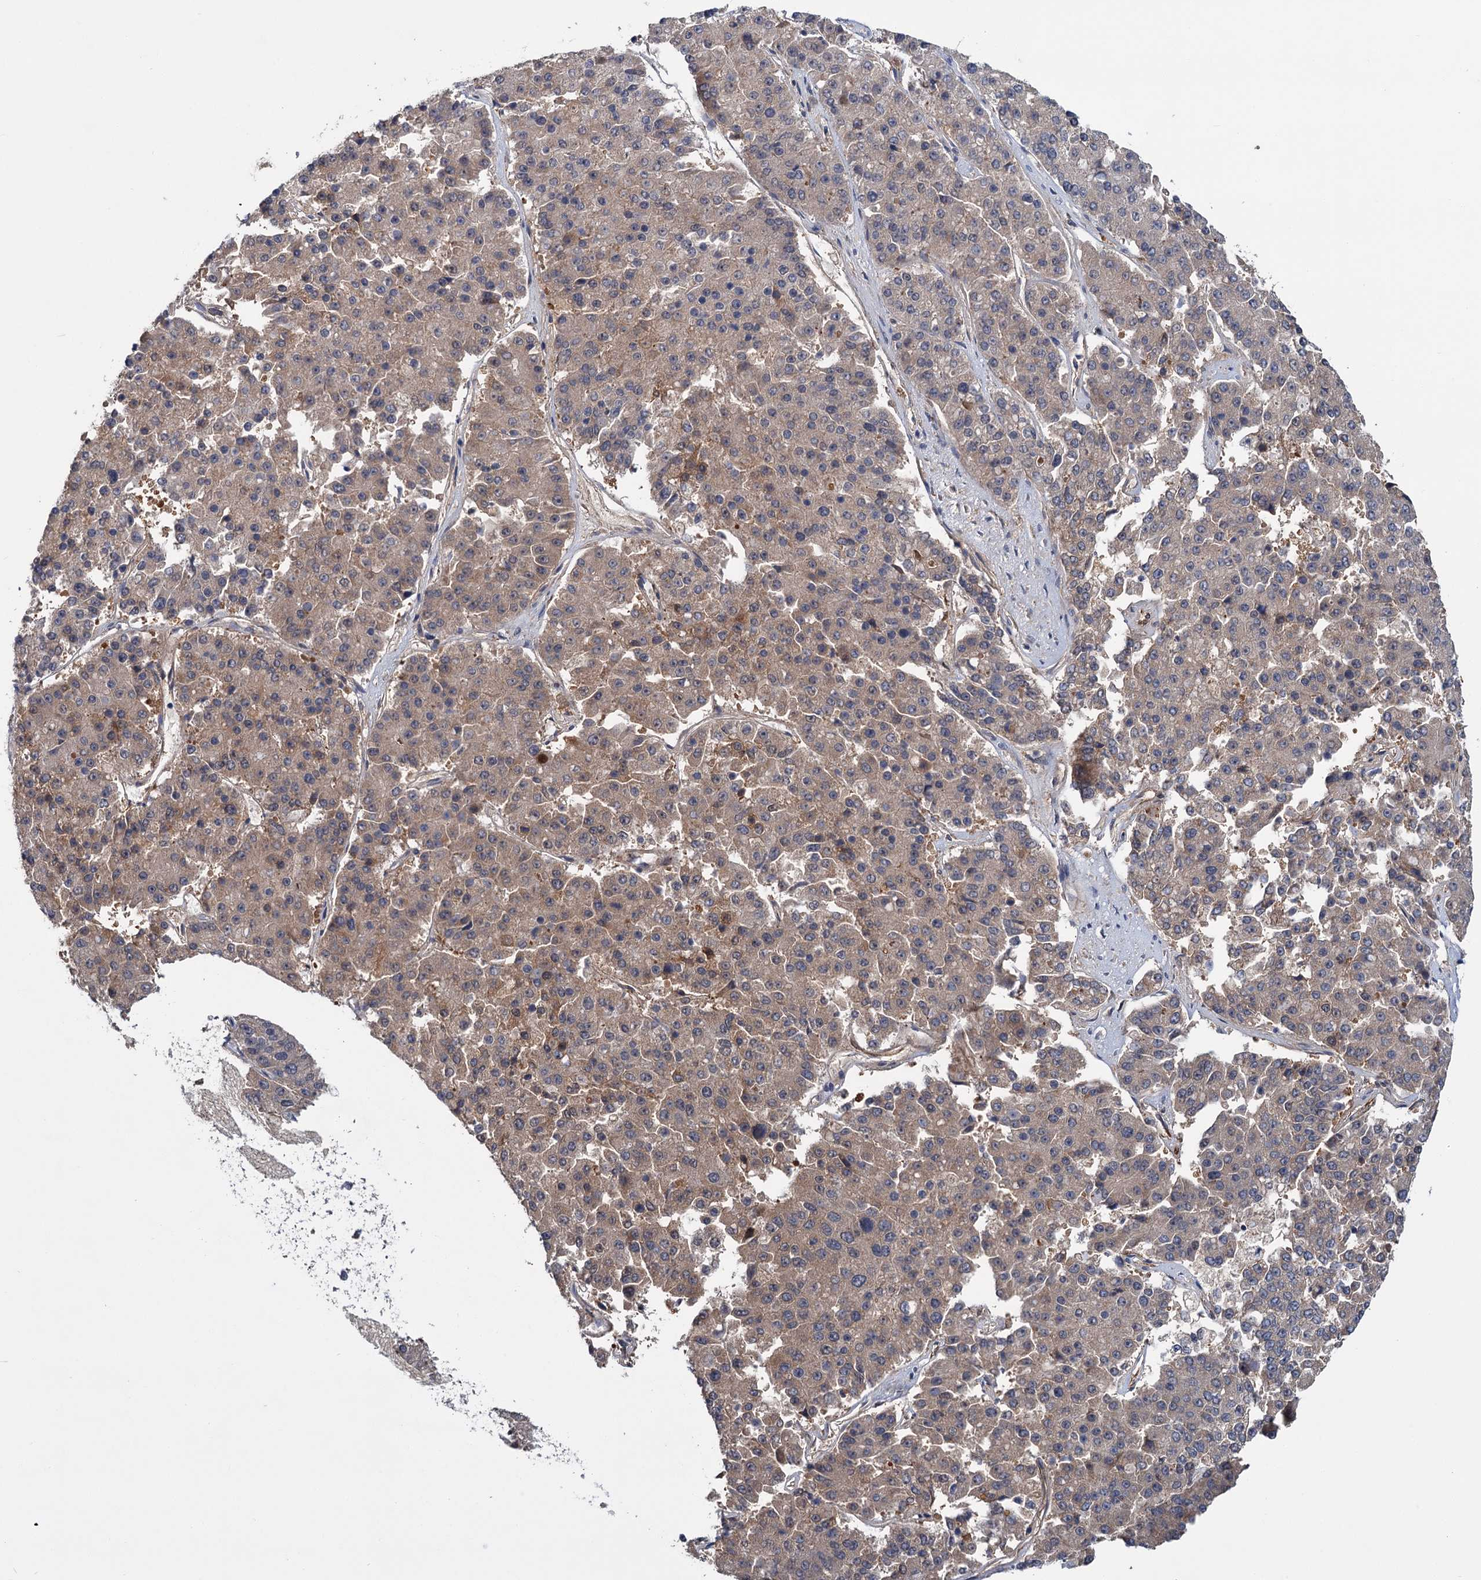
{"staining": {"intensity": "weak", "quantity": "25%-75%", "location": "cytoplasmic/membranous"}, "tissue": "pancreatic cancer", "cell_type": "Tumor cells", "image_type": "cancer", "snomed": [{"axis": "morphology", "description": "Adenocarcinoma, NOS"}, {"axis": "topography", "description": "Pancreas"}], "caption": "Protein analysis of pancreatic cancer (adenocarcinoma) tissue shows weak cytoplasmic/membranous expression in about 25%-75% of tumor cells.", "gene": "PKN2", "patient": {"sex": "male", "age": 50}}